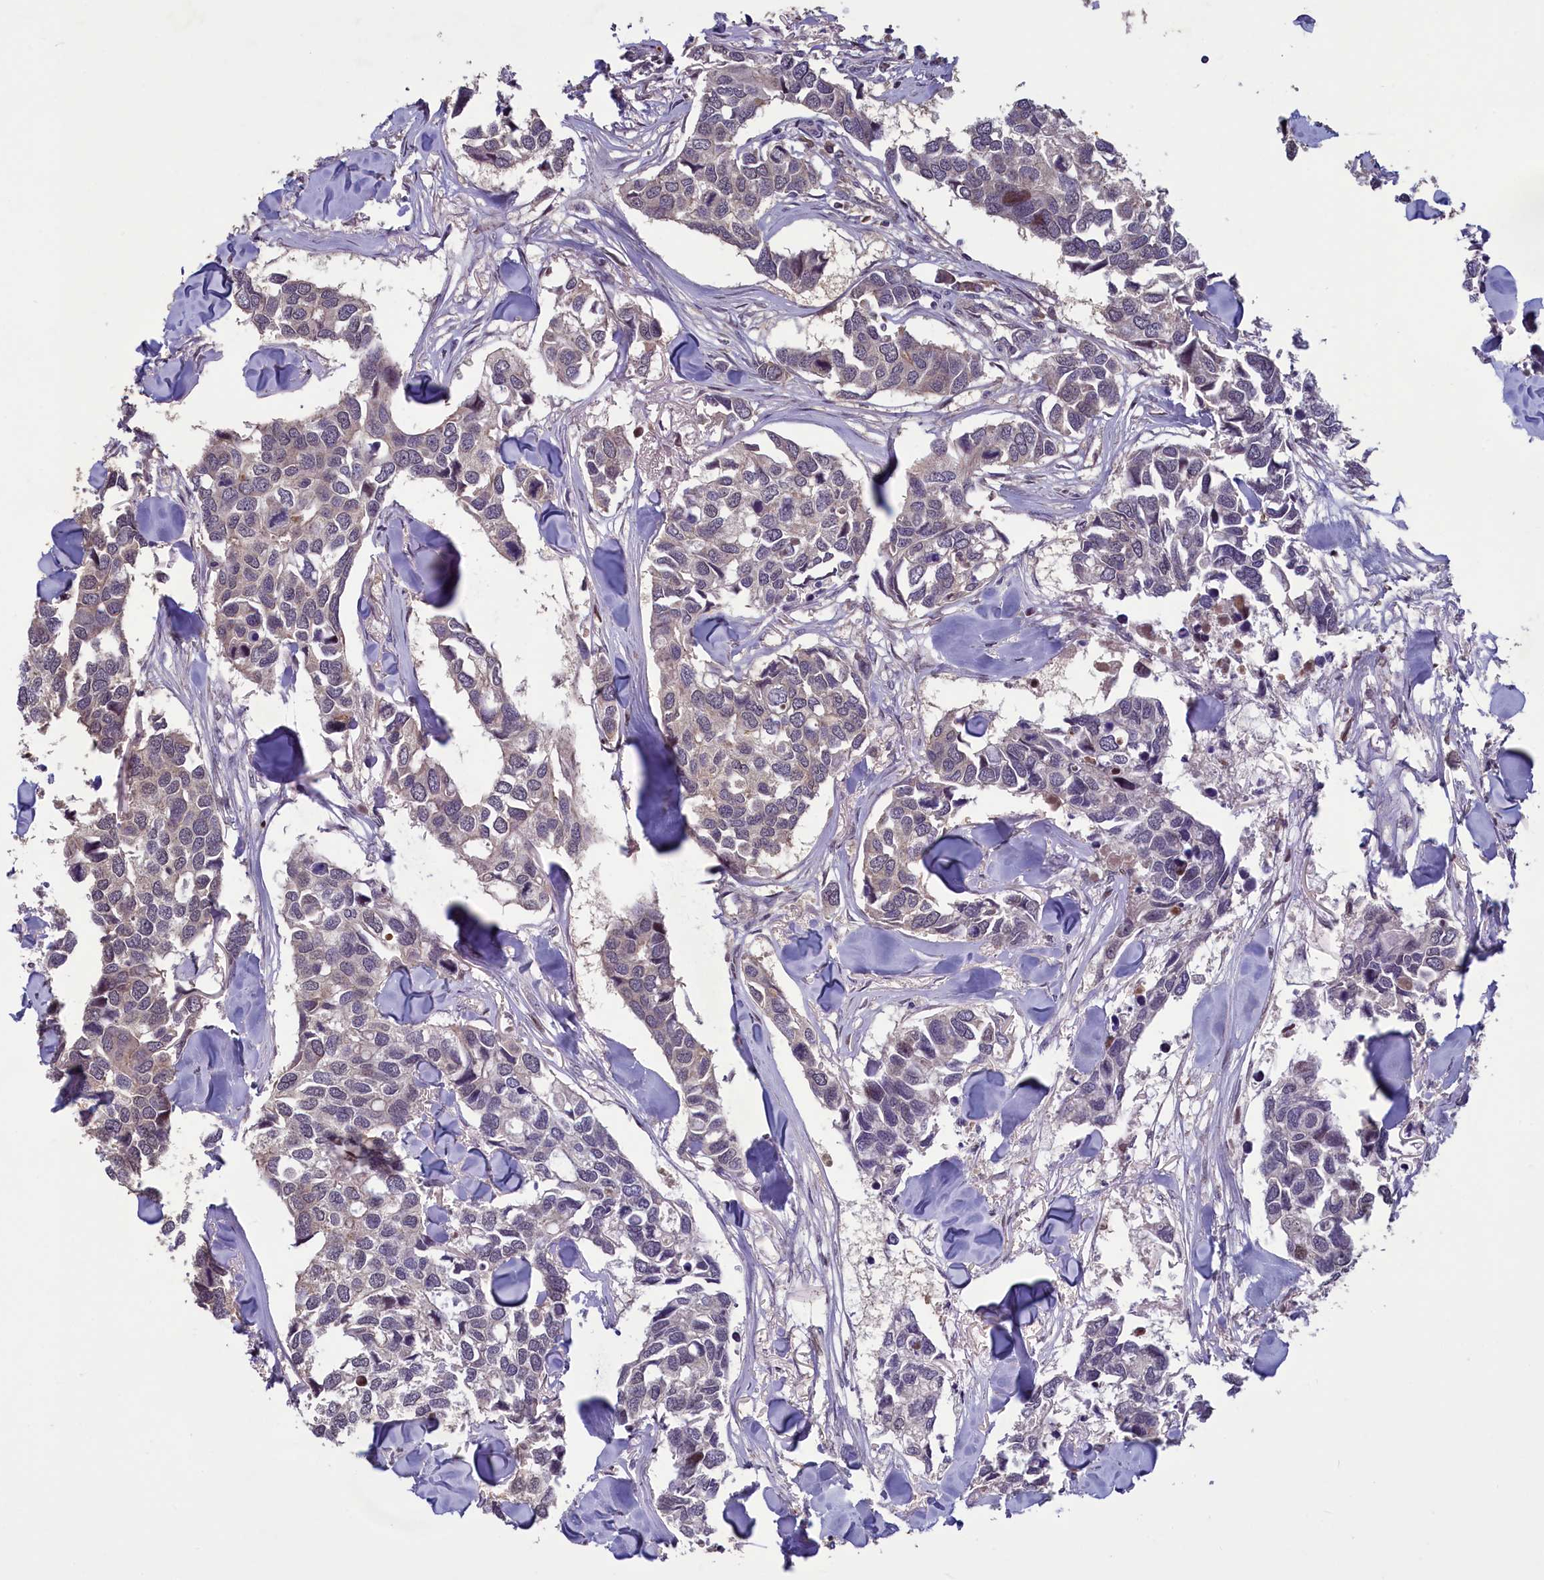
{"staining": {"intensity": "weak", "quantity": "<25%", "location": "cytoplasmic/membranous"}, "tissue": "breast cancer", "cell_type": "Tumor cells", "image_type": "cancer", "snomed": [{"axis": "morphology", "description": "Duct carcinoma"}, {"axis": "topography", "description": "Breast"}], "caption": "This is a photomicrograph of immunohistochemistry (IHC) staining of breast cancer, which shows no expression in tumor cells. Nuclei are stained in blue.", "gene": "NUBP1", "patient": {"sex": "female", "age": 83}}